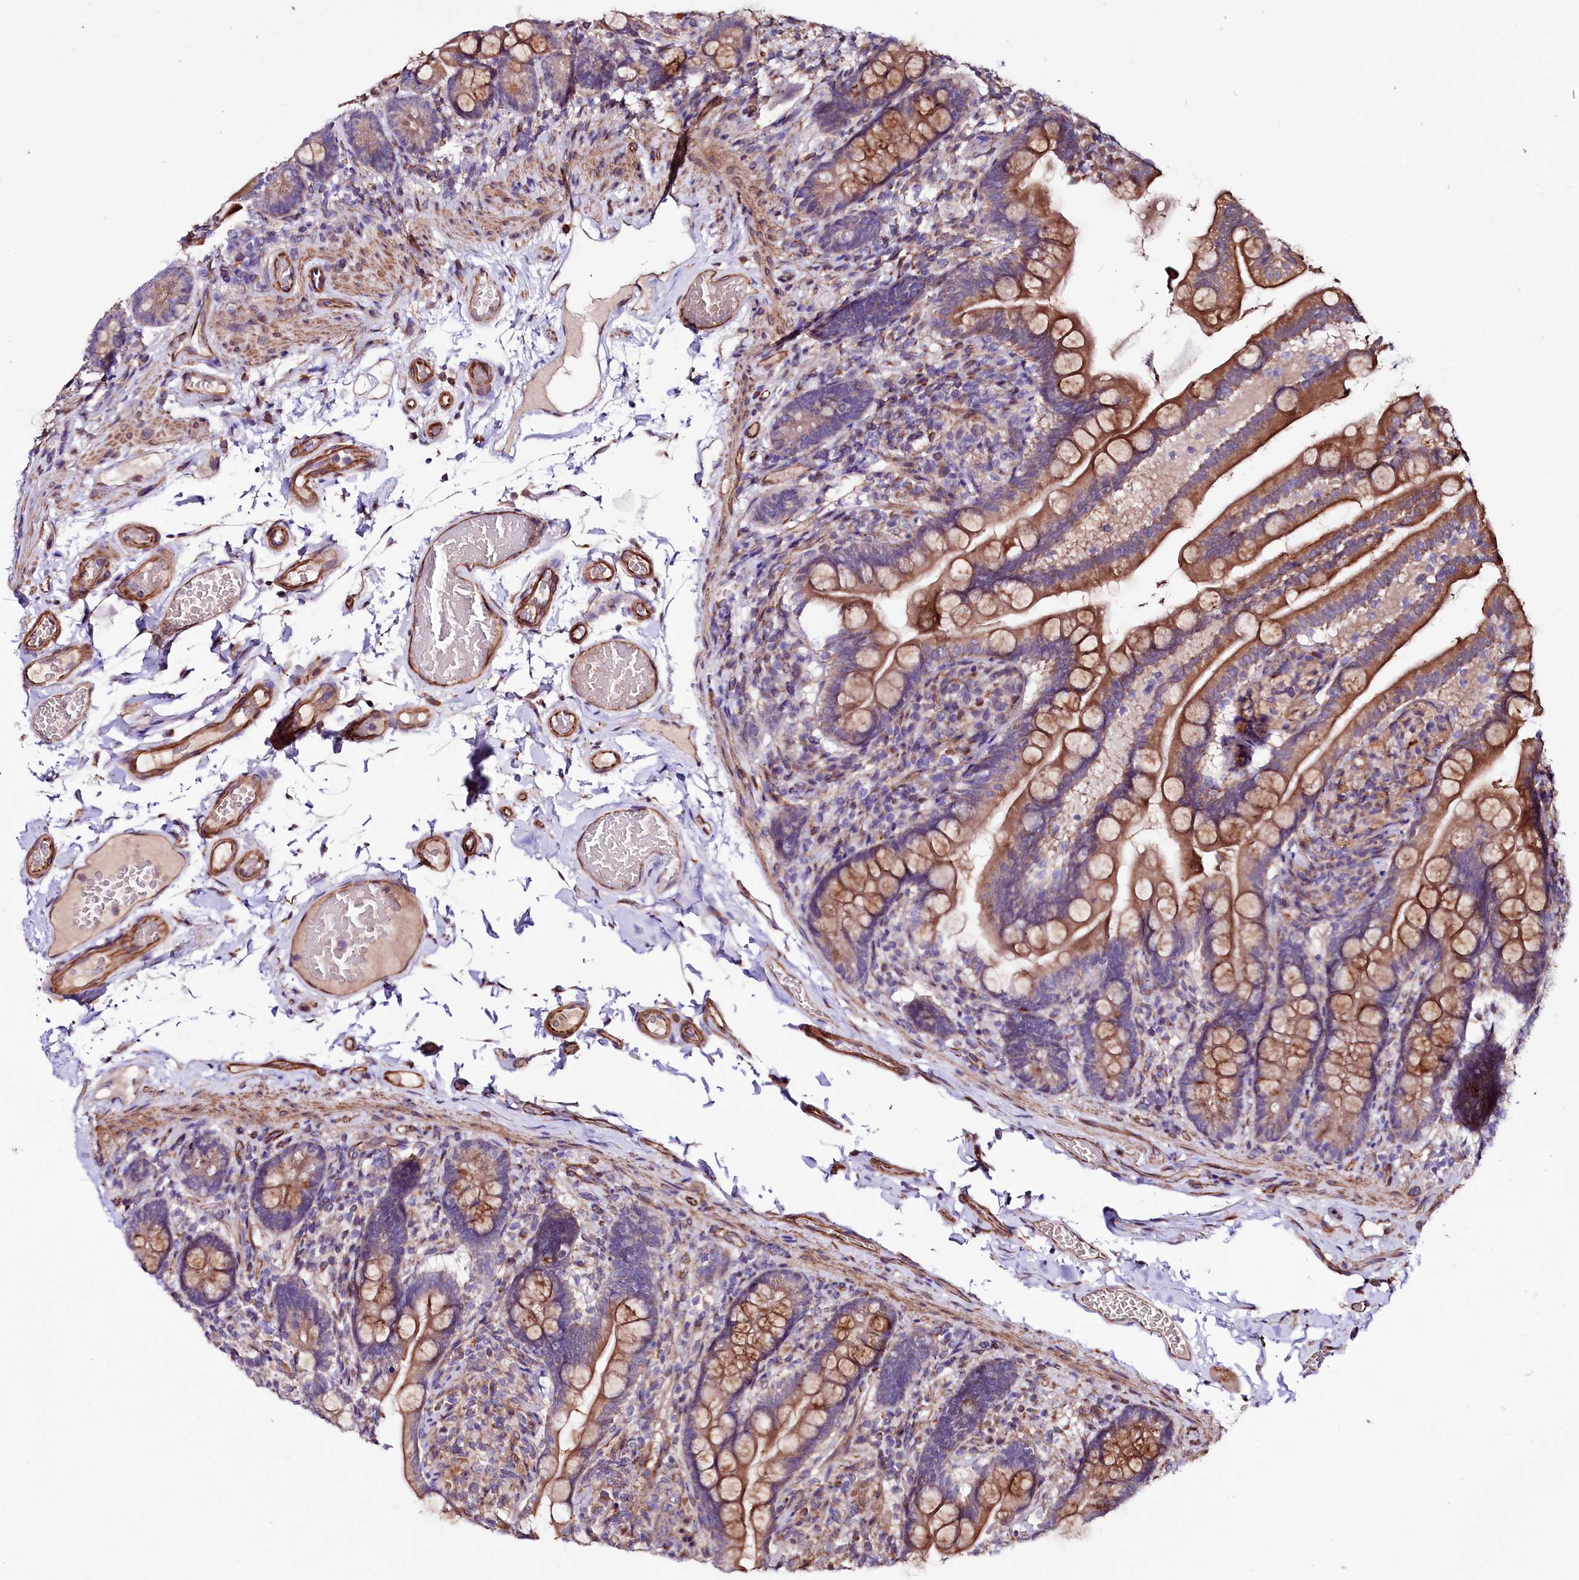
{"staining": {"intensity": "strong", "quantity": "25%-75%", "location": "cytoplasmic/membranous"}, "tissue": "small intestine", "cell_type": "Glandular cells", "image_type": "normal", "snomed": [{"axis": "morphology", "description": "Normal tissue, NOS"}, {"axis": "topography", "description": "Small intestine"}], "caption": "Immunohistochemistry (DAB) staining of normal human small intestine shows strong cytoplasmic/membranous protein positivity in approximately 25%-75% of glandular cells. The protein of interest is stained brown, and the nuclei are stained in blue (DAB IHC with brightfield microscopy, high magnification).", "gene": "TTC12", "patient": {"sex": "female", "age": 64}}